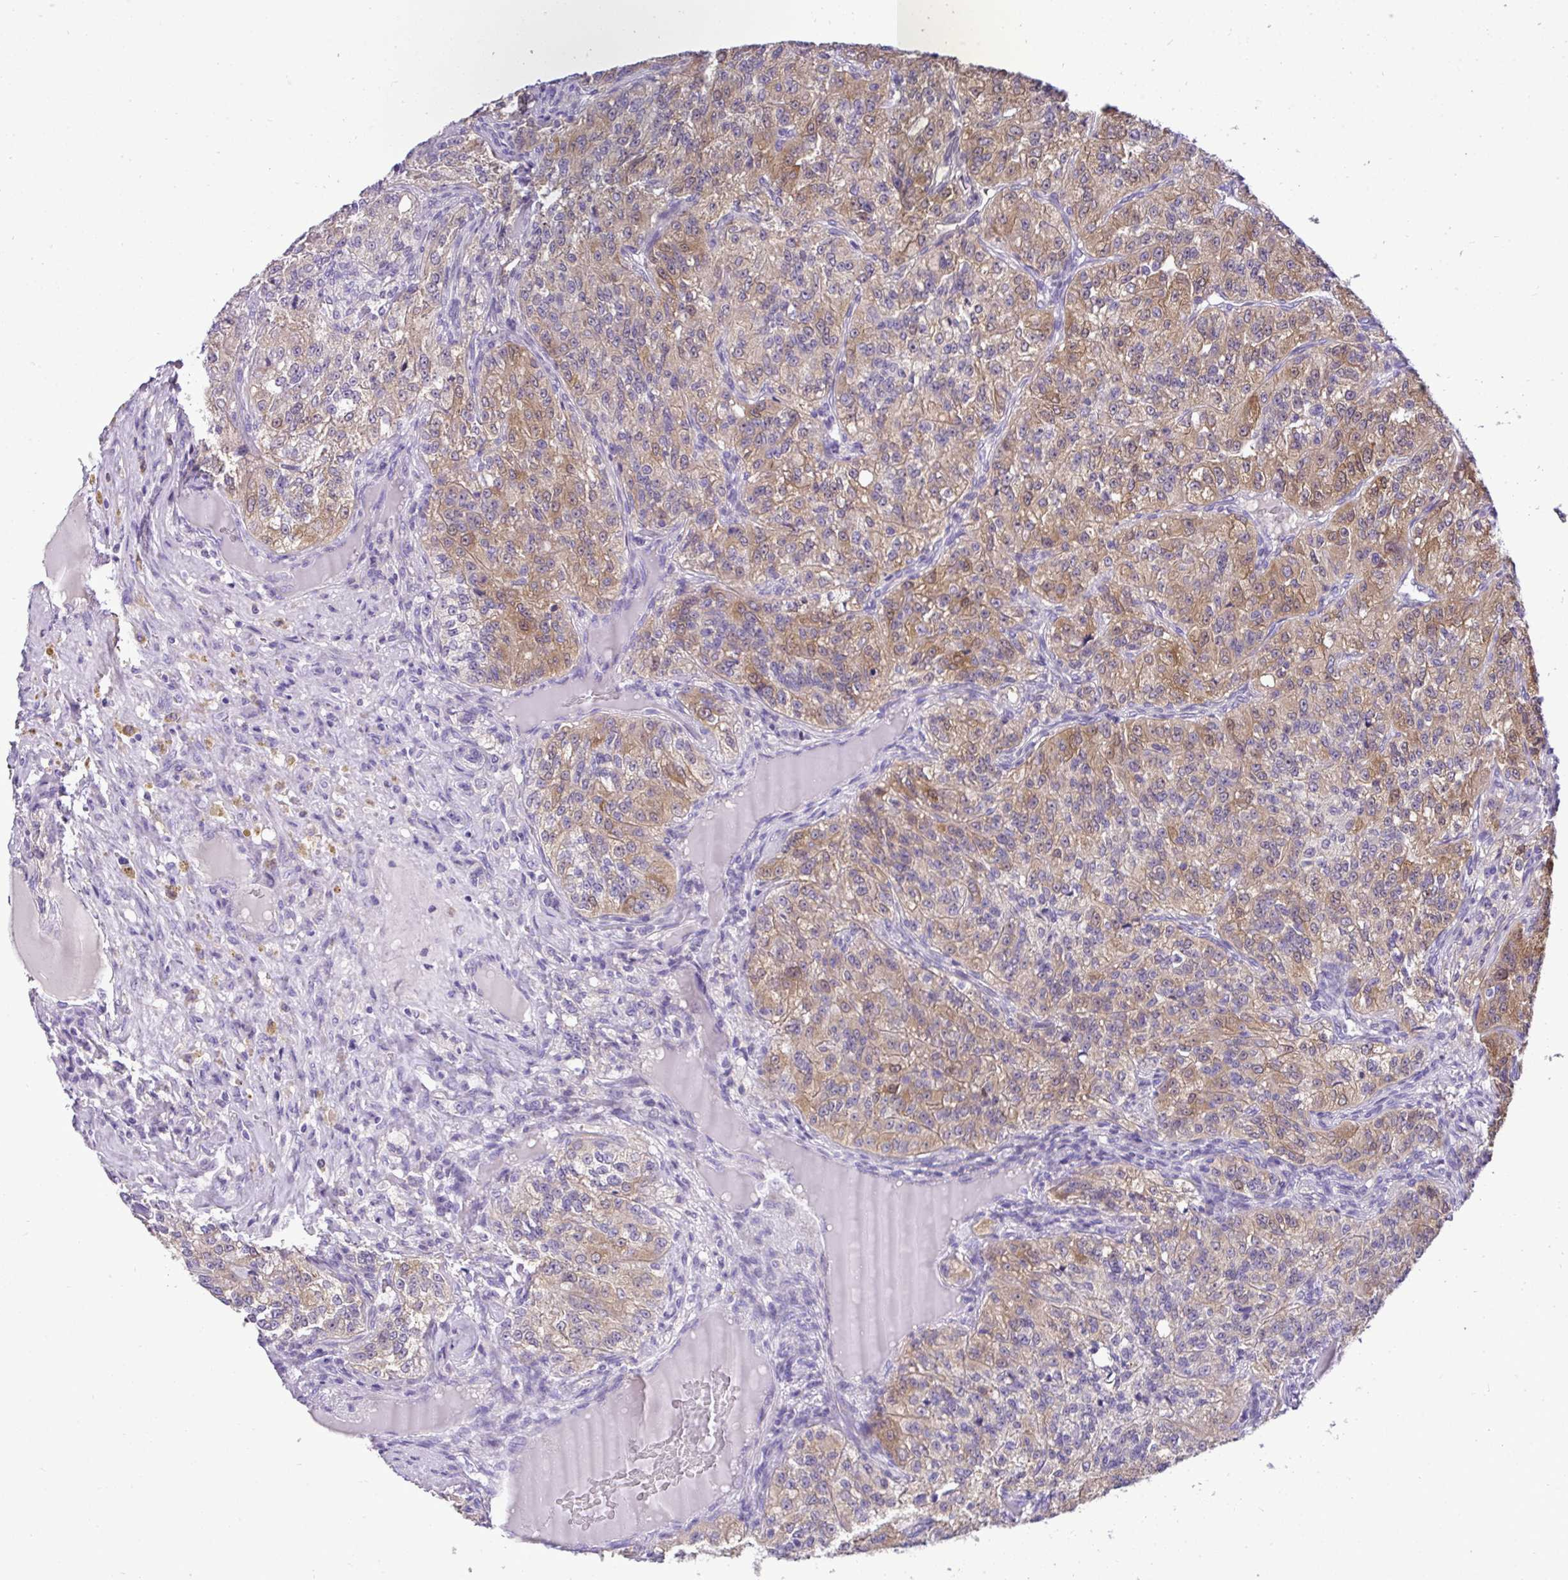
{"staining": {"intensity": "moderate", "quantity": ">75%", "location": "cytoplasmic/membranous"}, "tissue": "renal cancer", "cell_type": "Tumor cells", "image_type": "cancer", "snomed": [{"axis": "morphology", "description": "Adenocarcinoma, NOS"}, {"axis": "topography", "description": "Kidney"}], "caption": "High-magnification brightfield microscopy of renal cancer stained with DAB (3,3'-diaminobenzidine) (brown) and counterstained with hematoxylin (blue). tumor cells exhibit moderate cytoplasmic/membranous staining is identified in approximately>75% of cells.", "gene": "ST8SIA2", "patient": {"sex": "female", "age": 63}}